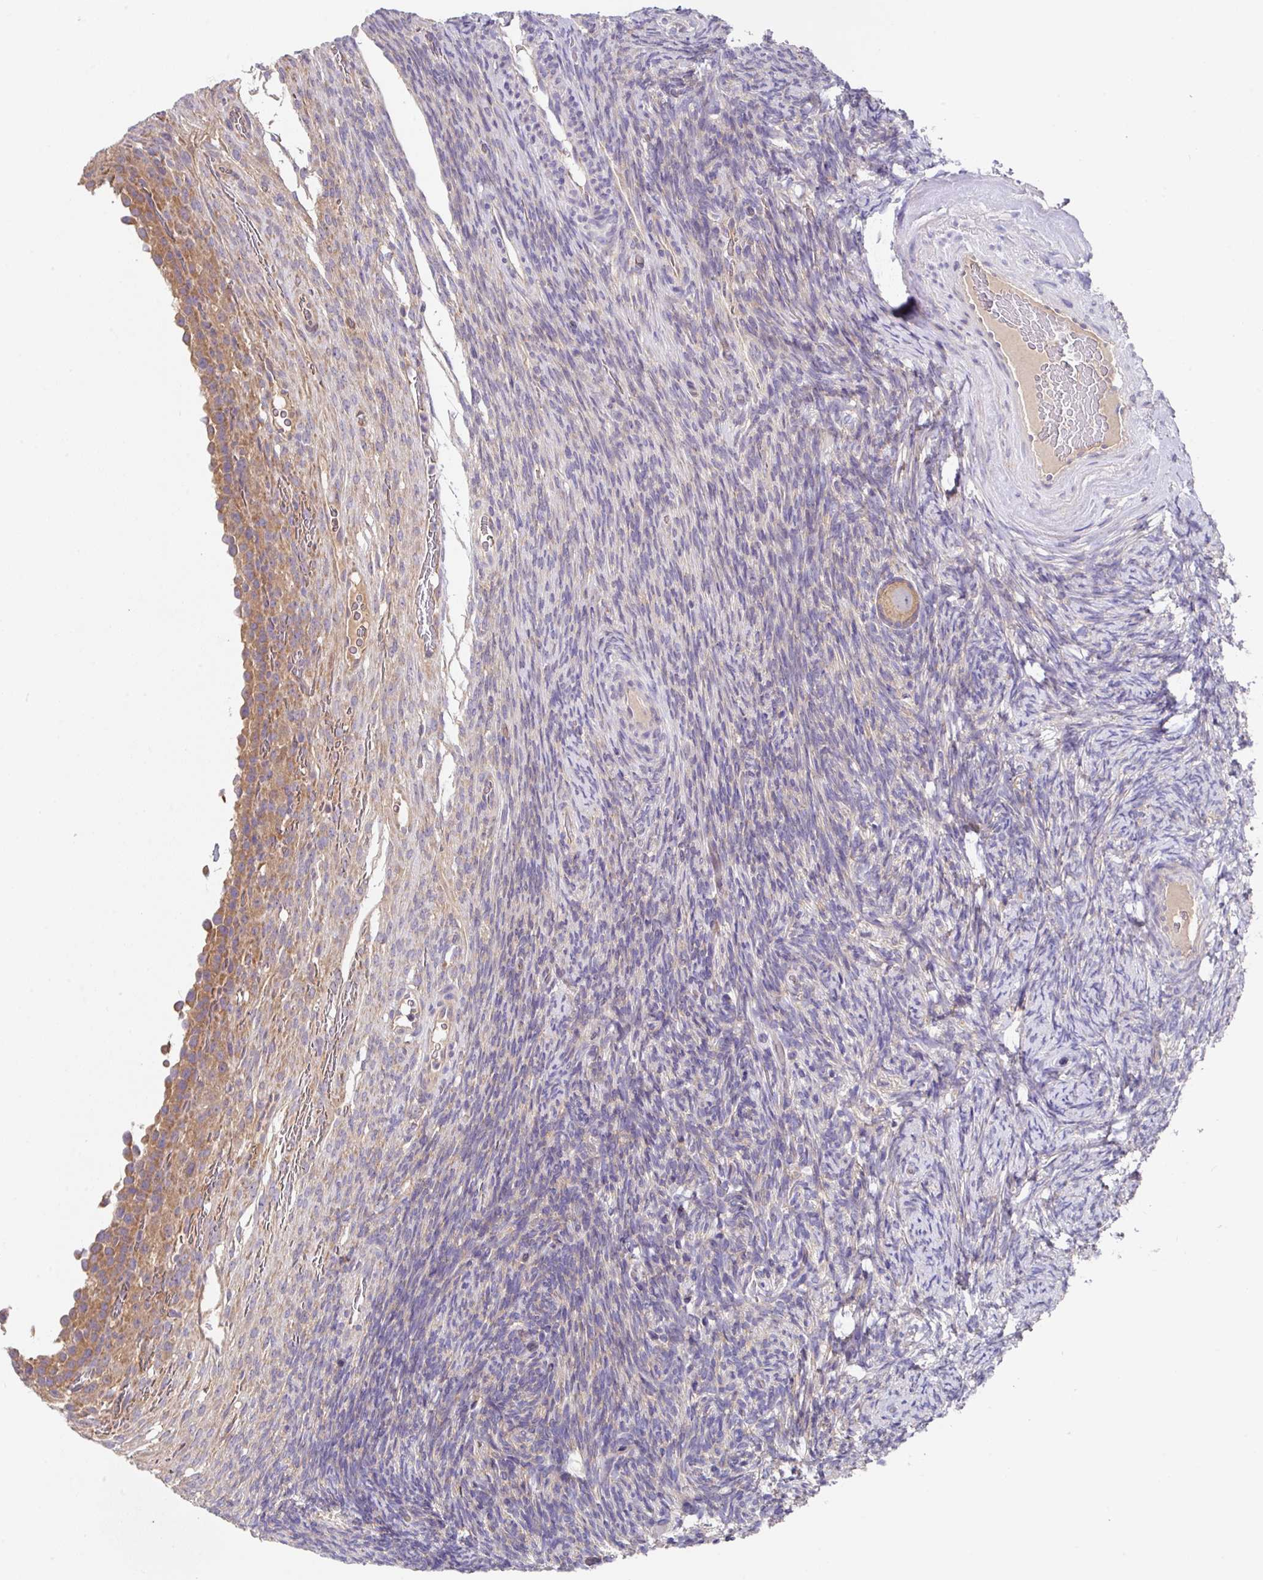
{"staining": {"intensity": "moderate", "quantity": ">75%", "location": "cytoplasmic/membranous"}, "tissue": "ovary", "cell_type": "Follicle cells", "image_type": "normal", "snomed": [{"axis": "morphology", "description": "Normal tissue, NOS"}, {"axis": "topography", "description": "Ovary"}], "caption": "DAB (3,3'-diaminobenzidine) immunohistochemical staining of unremarkable human ovary demonstrates moderate cytoplasmic/membranous protein staining in approximately >75% of follicle cells.", "gene": "EIF4B", "patient": {"sex": "female", "age": 34}}